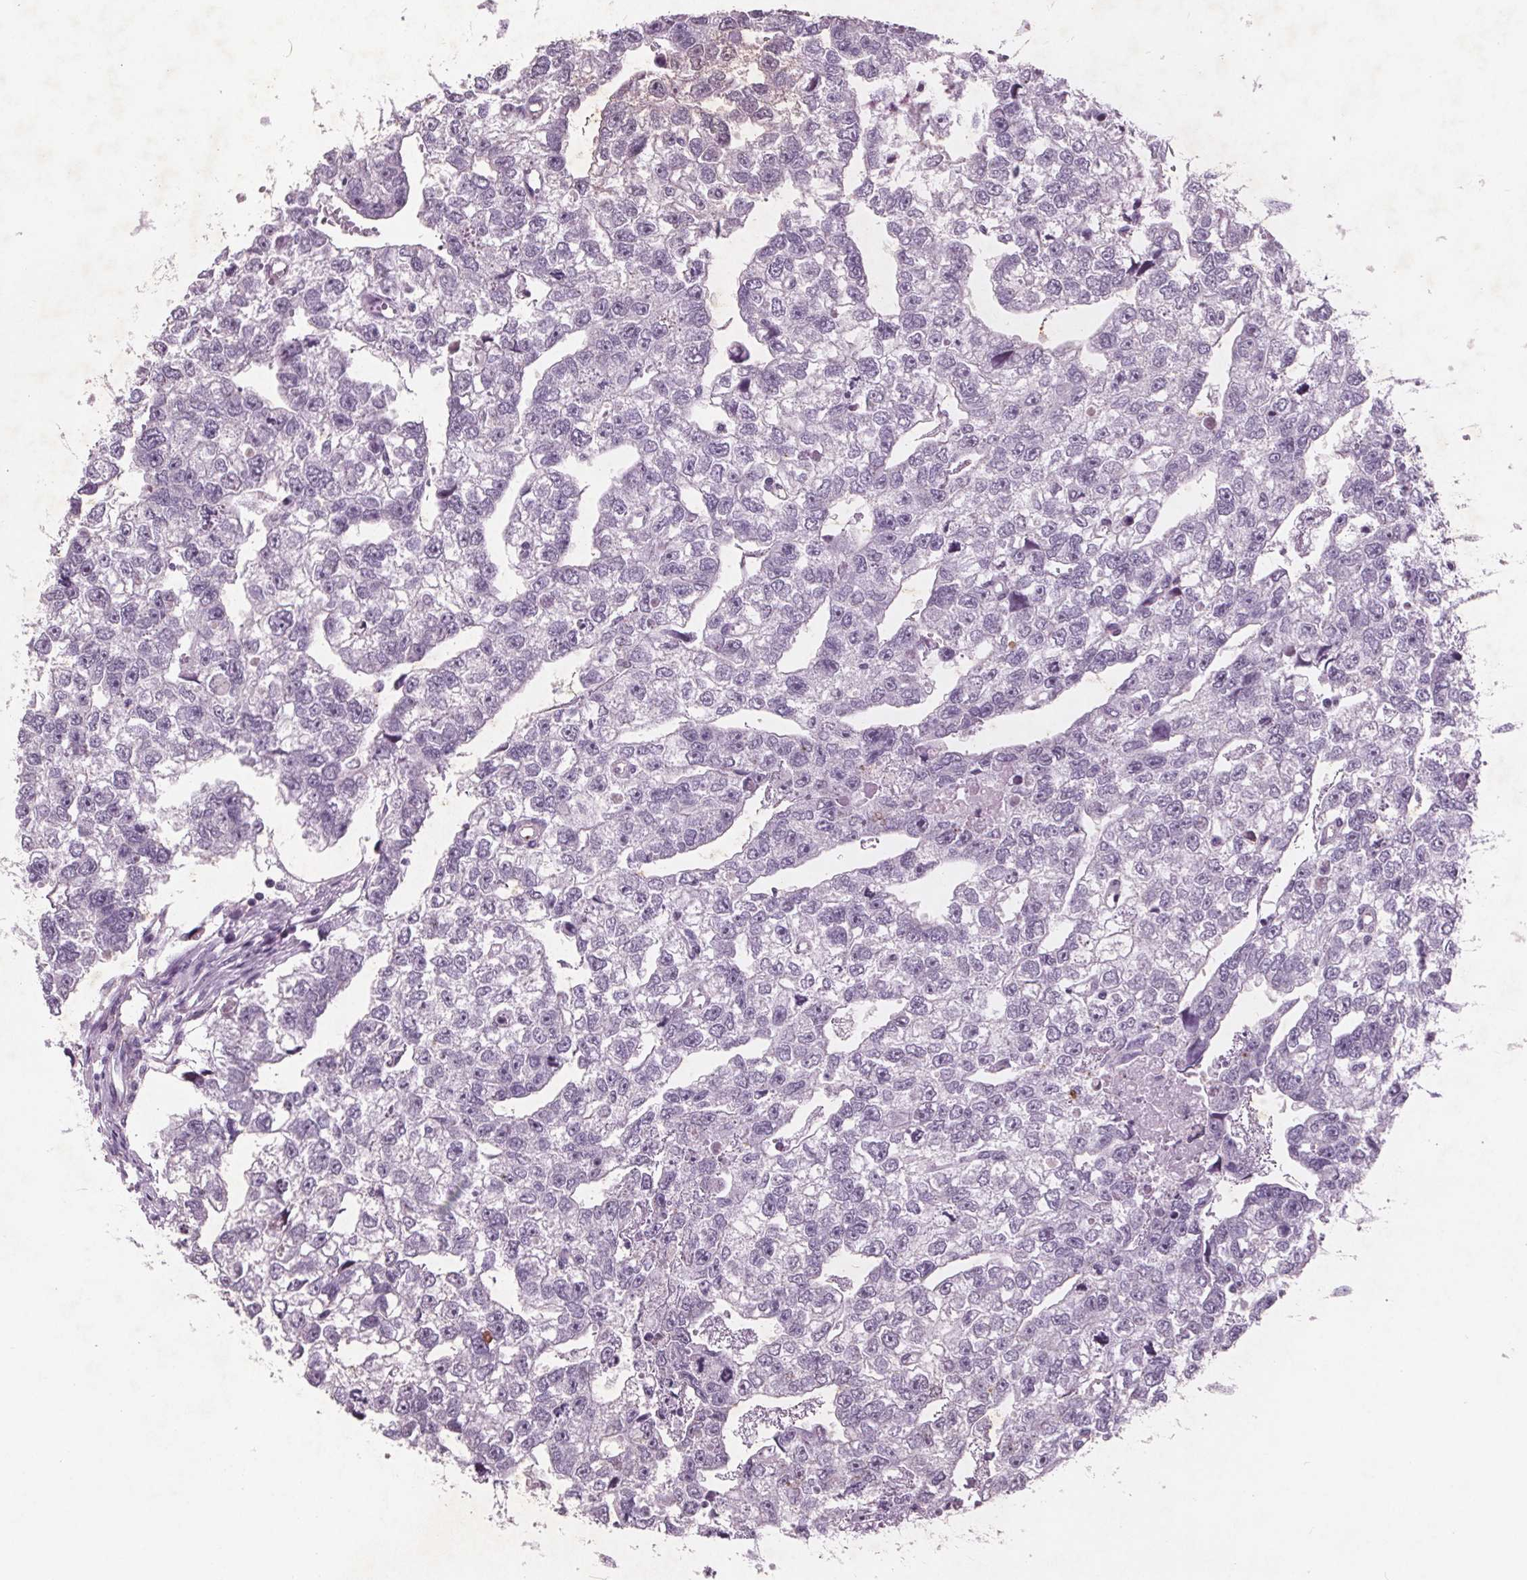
{"staining": {"intensity": "negative", "quantity": "none", "location": "none"}, "tissue": "testis cancer", "cell_type": "Tumor cells", "image_type": "cancer", "snomed": [{"axis": "morphology", "description": "Carcinoma, Embryonal, NOS"}, {"axis": "morphology", "description": "Teratoma, malignant, NOS"}, {"axis": "topography", "description": "Testis"}], "caption": "High power microscopy micrograph of an immunohistochemistry (IHC) image of malignant teratoma (testis), revealing no significant staining in tumor cells. The staining is performed using DAB brown chromogen with nuclei counter-stained in using hematoxylin.", "gene": "PTPN14", "patient": {"sex": "male", "age": 44}}